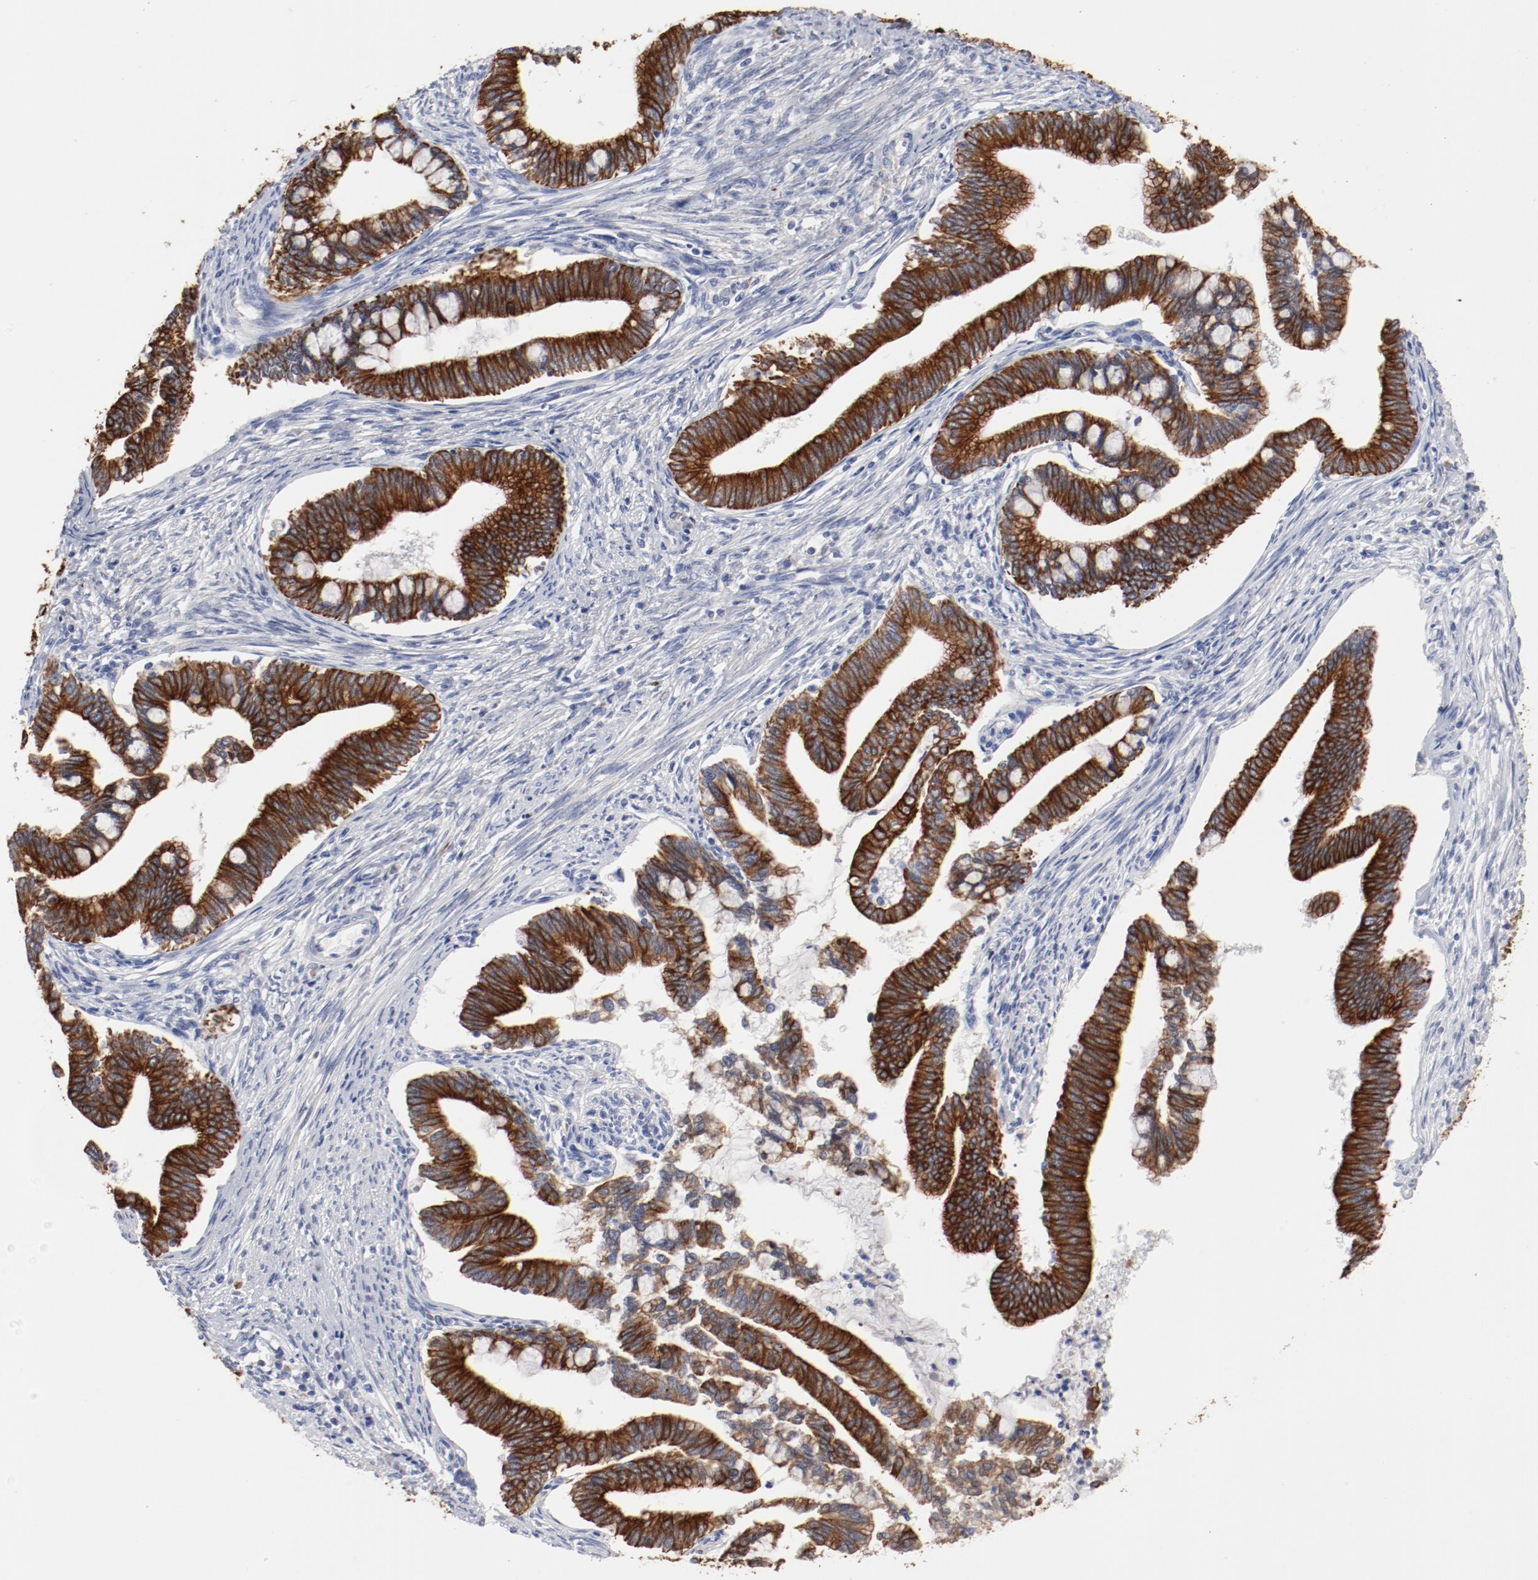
{"staining": {"intensity": "strong", "quantity": ">75%", "location": "cytoplasmic/membranous"}, "tissue": "cervical cancer", "cell_type": "Tumor cells", "image_type": "cancer", "snomed": [{"axis": "morphology", "description": "Adenocarcinoma, NOS"}, {"axis": "topography", "description": "Cervix"}], "caption": "Brown immunohistochemical staining in human adenocarcinoma (cervical) exhibits strong cytoplasmic/membranous staining in approximately >75% of tumor cells.", "gene": "TSPAN6", "patient": {"sex": "female", "age": 36}}